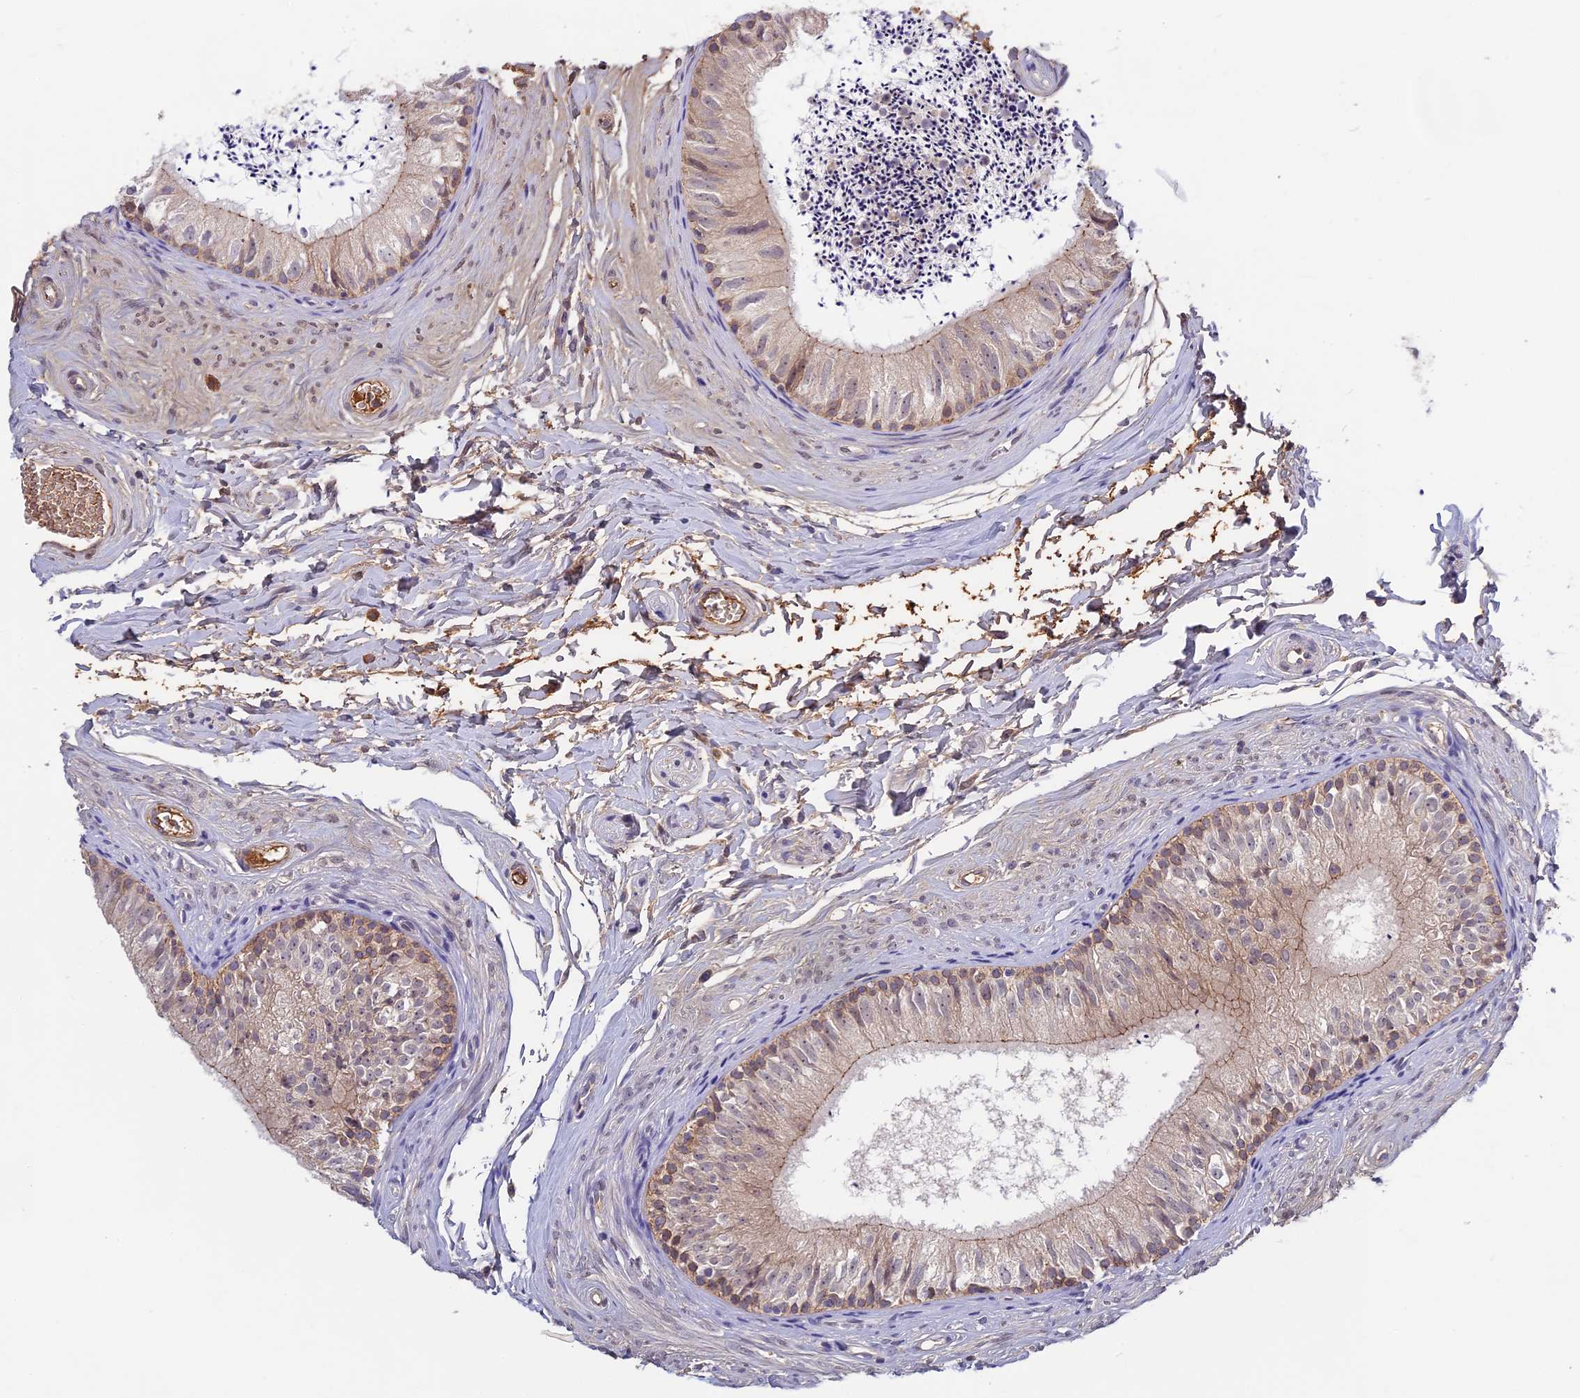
{"staining": {"intensity": "moderate", "quantity": "25%-75%", "location": "cytoplasmic/membranous"}, "tissue": "epididymis", "cell_type": "Glandular cells", "image_type": "normal", "snomed": [{"axis": "morphology", "description": "Normal tissue, NOS"}, {"axis": "topography", "description": "Epididymis"}], "caption": "The photomicrograph reveals immunohistochemical staining of unremarkable epididymis. There is moderate cytoplasmic/membranous staining is appreciated in approximately 25%-75% of glandular cells.", "gene": "ADGRD1", "patient": {"sex": "male", "age": 56}}